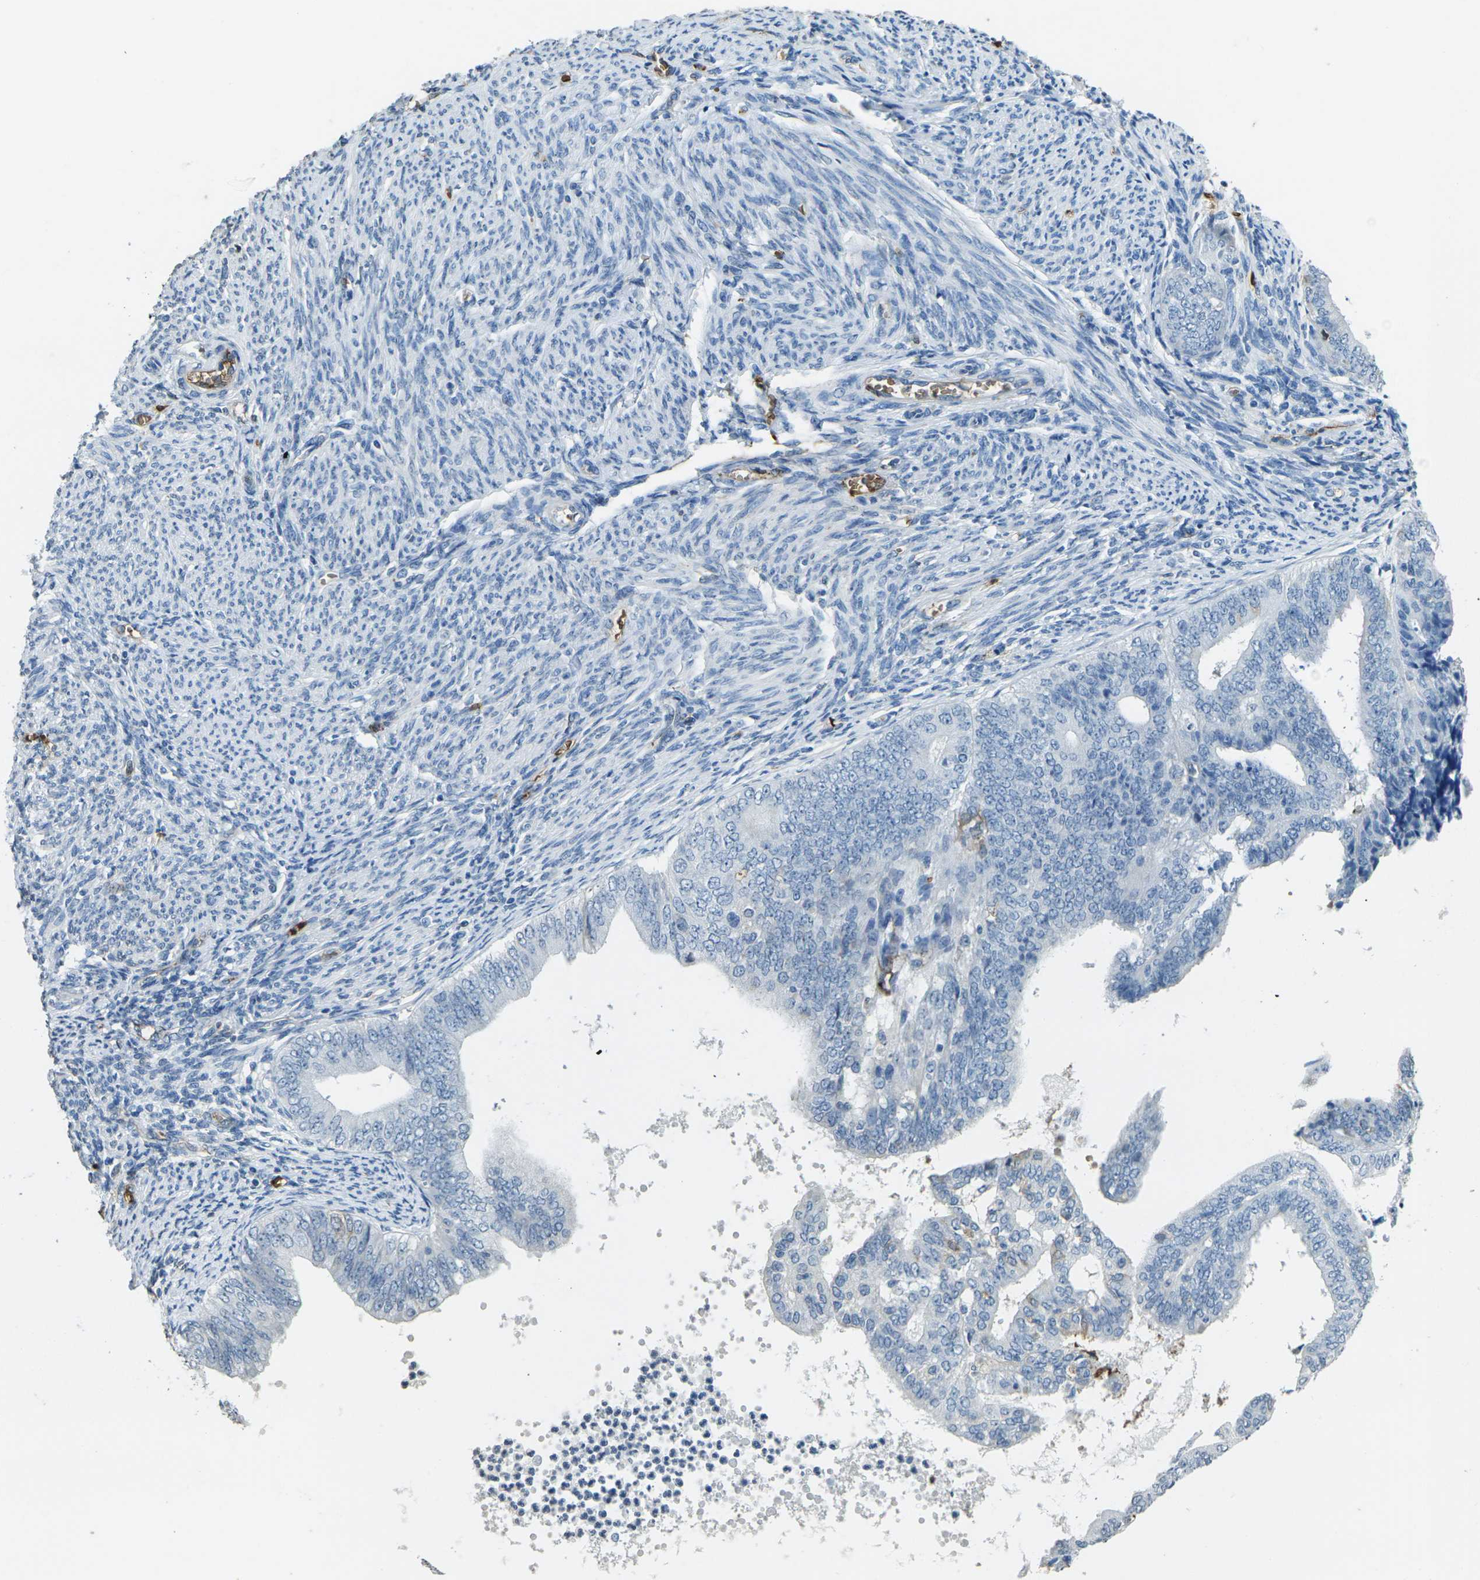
{"staining": {"intensity": "negative", "quantity": "none", "location": "none"}, "tissue": "endometrial cancer", "cell_type": "Tumor cells", "image_type": "cancer", "snomed": [{"axis": "morphology", "description": "Adenocarcinoma, NOS"}, {"axis": "topography", "description": "Endometrium"}], "caption": "Immunohistochemical staining of human adenocarcinoma (endometrial) shows no significant staining in tumor cells.", "gene": "HBB", "patient": {"sex": "female", "age": 63}}